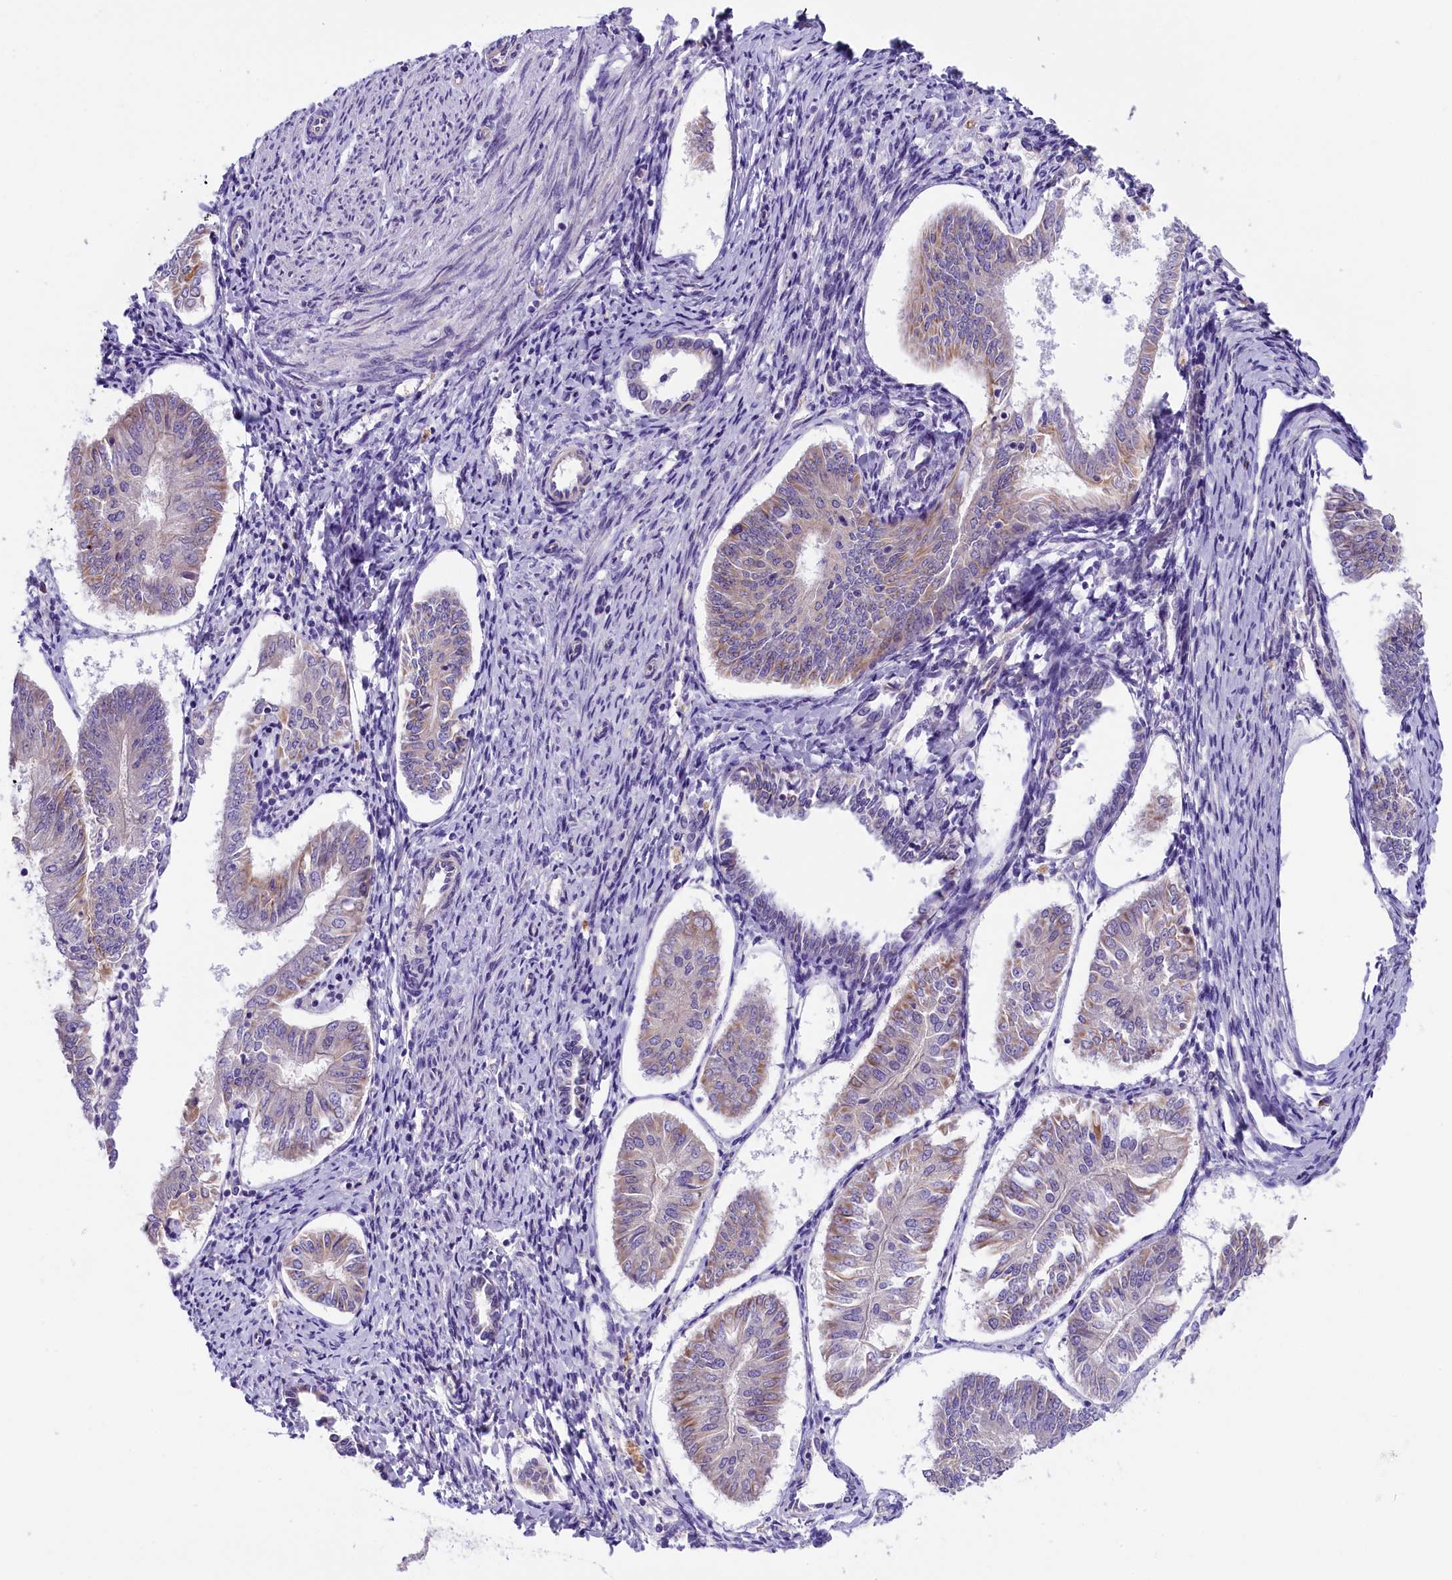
{"staining": {"intensity": "weak", "quantity": "<25%", "location": "cytoplasmic/membranous"}, "tissue": "endometrial cancer", "cell_type": "Tumor cells", "image_type": "cancer", "snomed": [{"axis": "morphology", "description": "Adenocarcinoma, NOS"}, {"axis": "topography", "description": "Endometrium"}], "caption": "Micrograph shows no significant protein expression in tumor cells of adenocarcinoma (endometrial).", "gene": "CCDC32", "patient": {"sex": "female", "age": 58}}